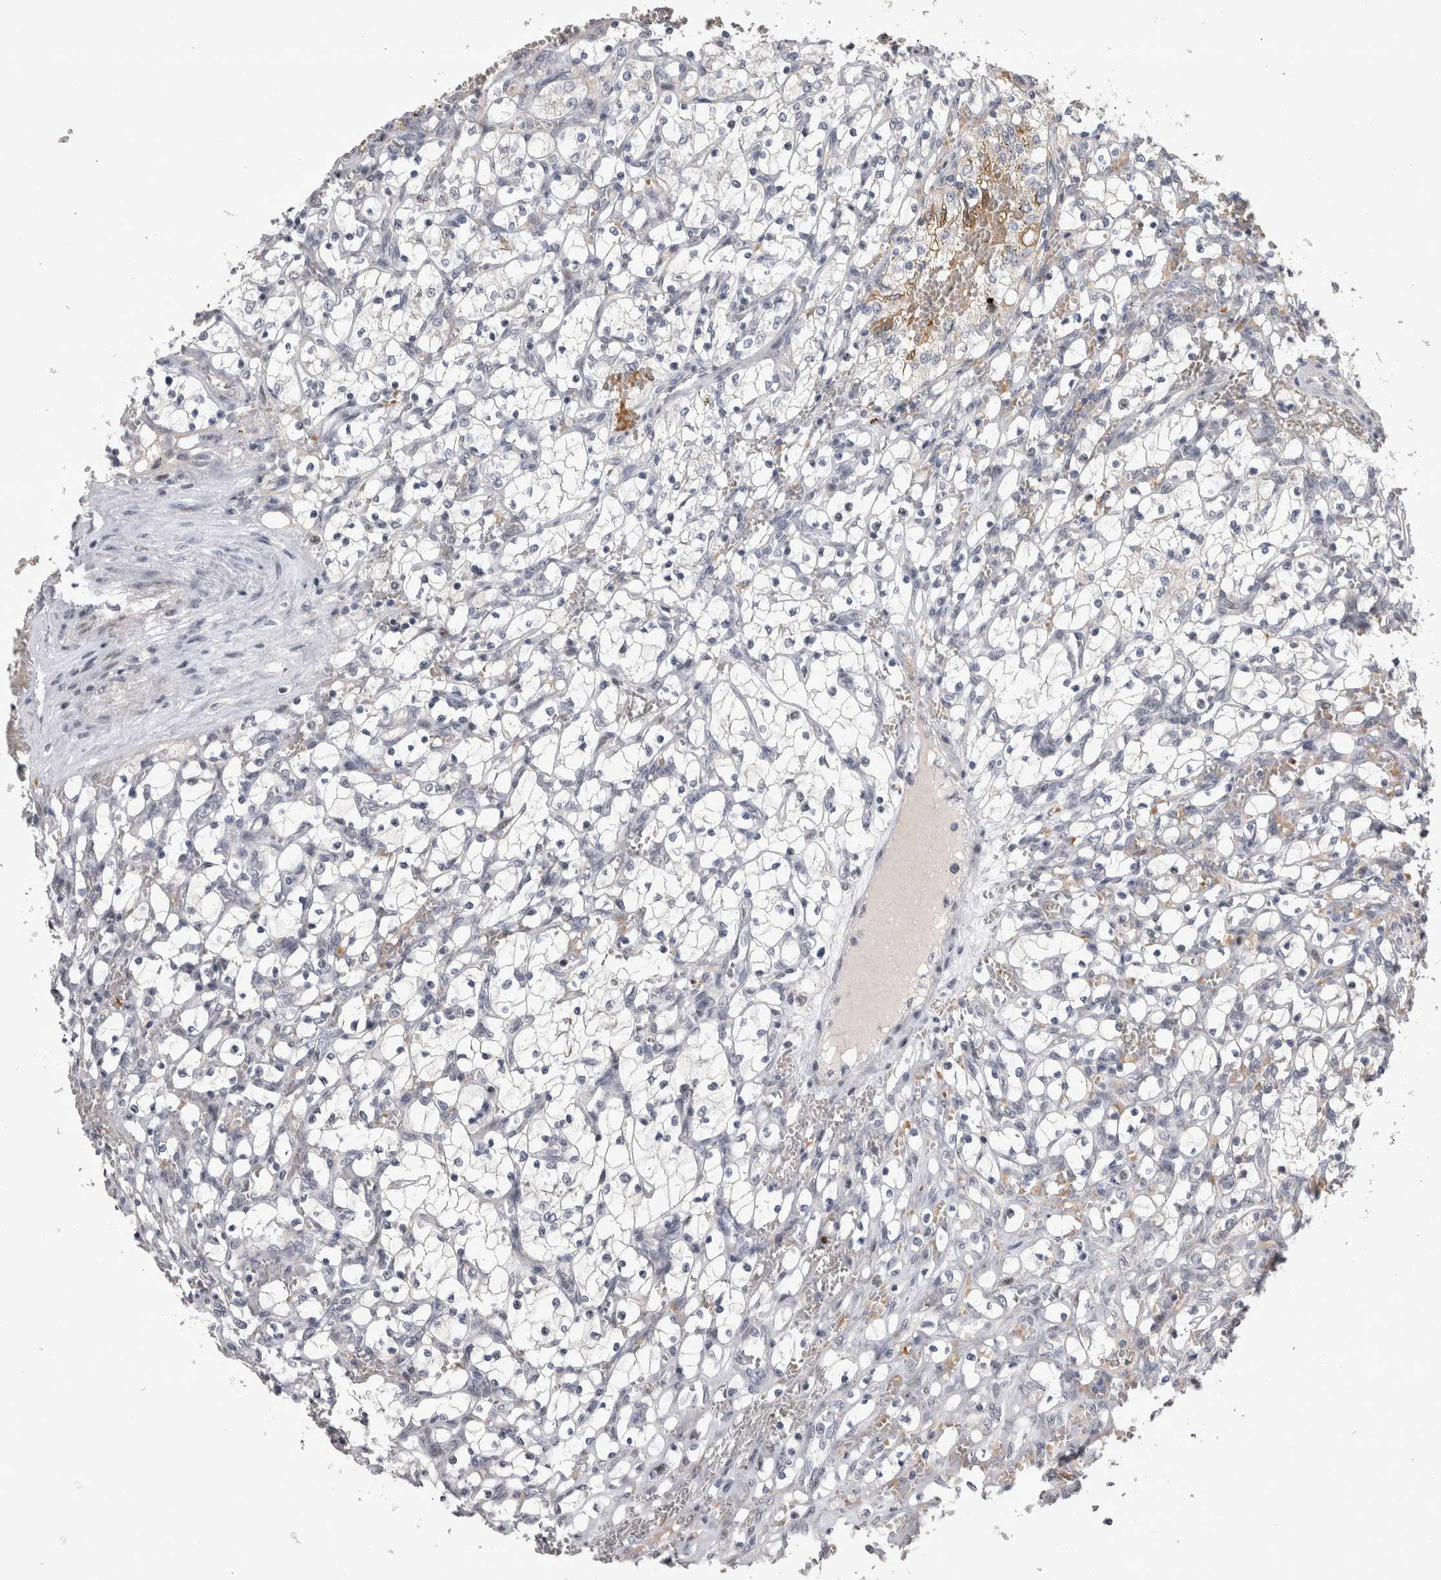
{"staining": {"intensity": "negative", "quantity": "none", "location": "none"}, "tissue": "renal cancer", "cell_type": "Tumor cells", "image_type": "cancer", "snomed": [{"axis": "morphology", "description": "Adenocarcinoma, NOS"}, {"axis": "topography", "description": "Kidney"}], "caption": "IHC micrograph of renal adenocarcinoma stained for a protein (brown), which shows no positivity in tumor cells.", "gene": "IFI44", "patient": {"sex": "female", "age": 69}}